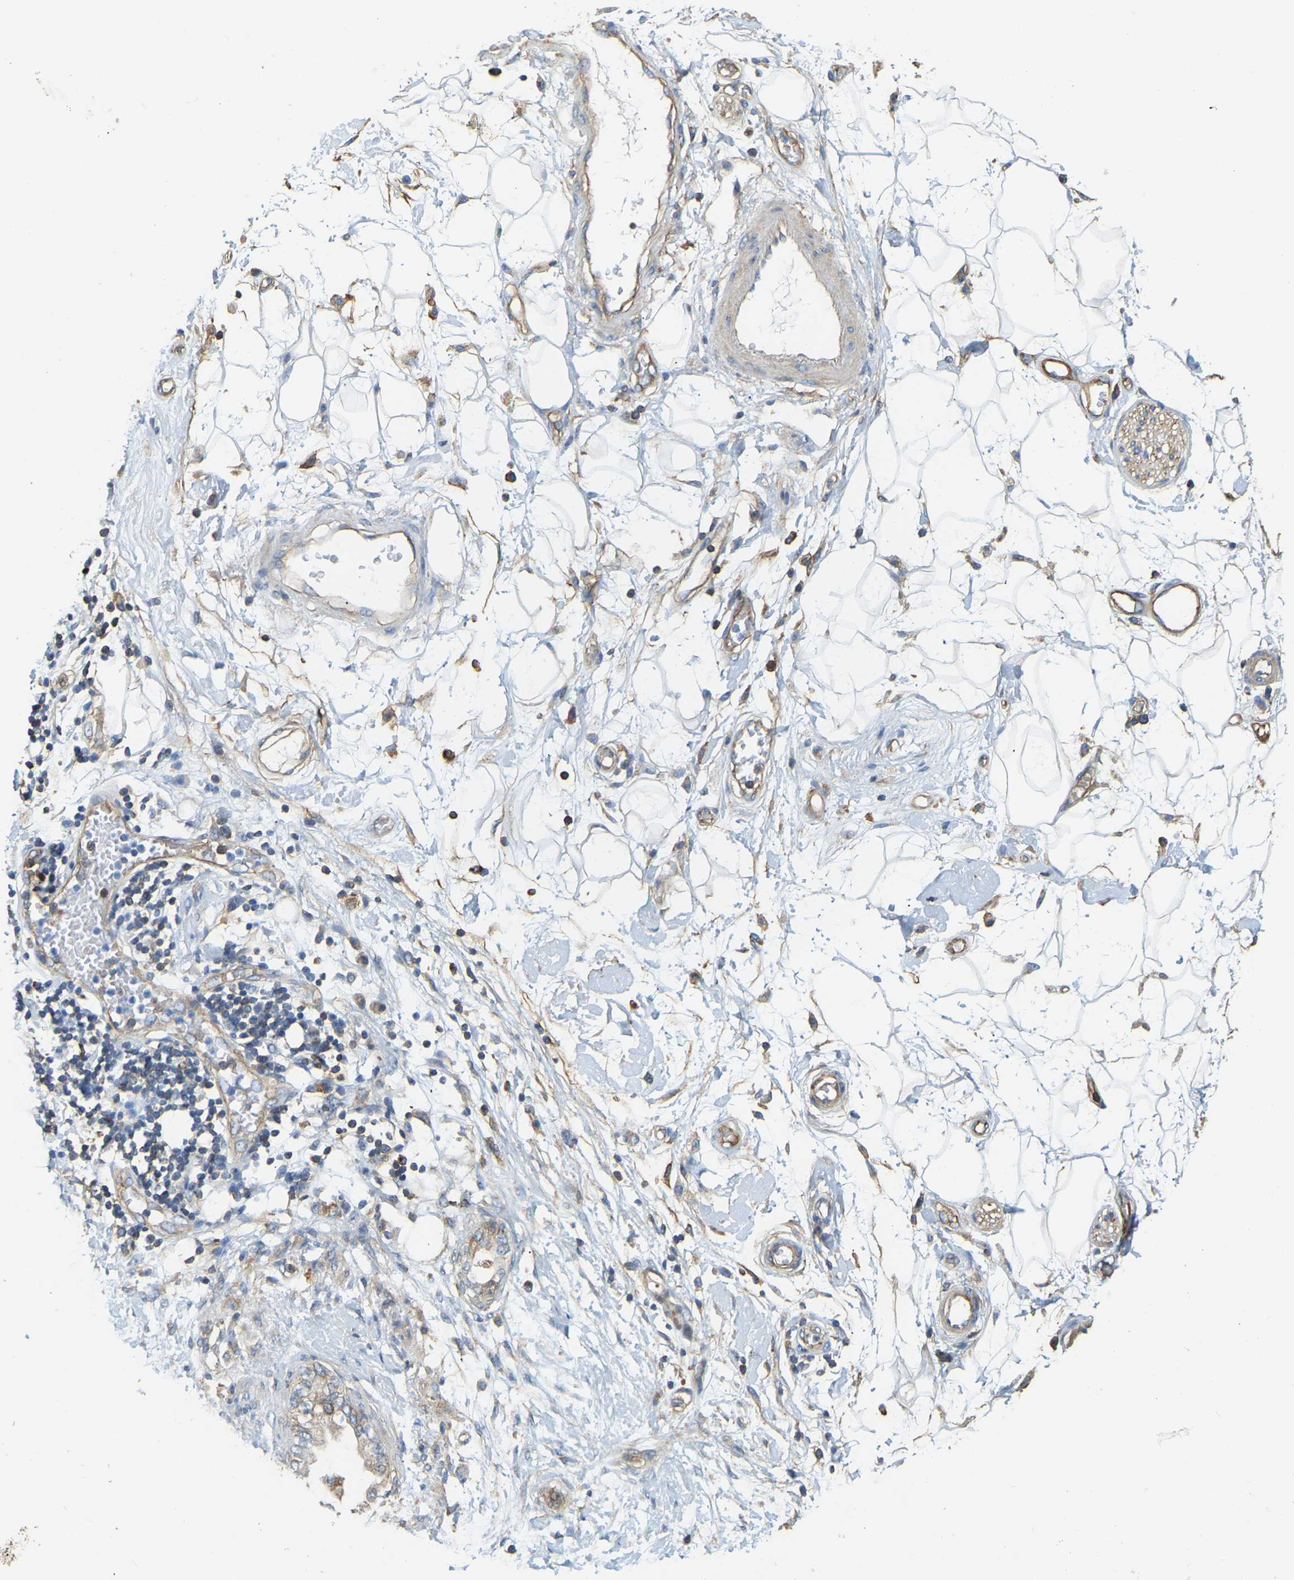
{"staining": {"intensity": "weak", "quantity": ">75%", "location": "cytoplasmic/membranous"}, "tissue": "adipose tissue", "cell_type": "Adipocytes", "image_type": "normal", "snomed": [{"axis": "morphology", "description": "Normal tissue, NOS"}, {"axis": "morphology", "description": "Adenocarcinoma, NOS"}, {"axis": "topography", "description": "Duodenum"}, {"axis": "topography", "description": "Peripheral nerve tissue"}], "caption": "The immunohistochemical stain labels weak cytoplasmic/membranous positivity in adipocytes of benign adipose tissue.", "gene": "AHNAK", "patient": {"sex": "female", "age": 60}}